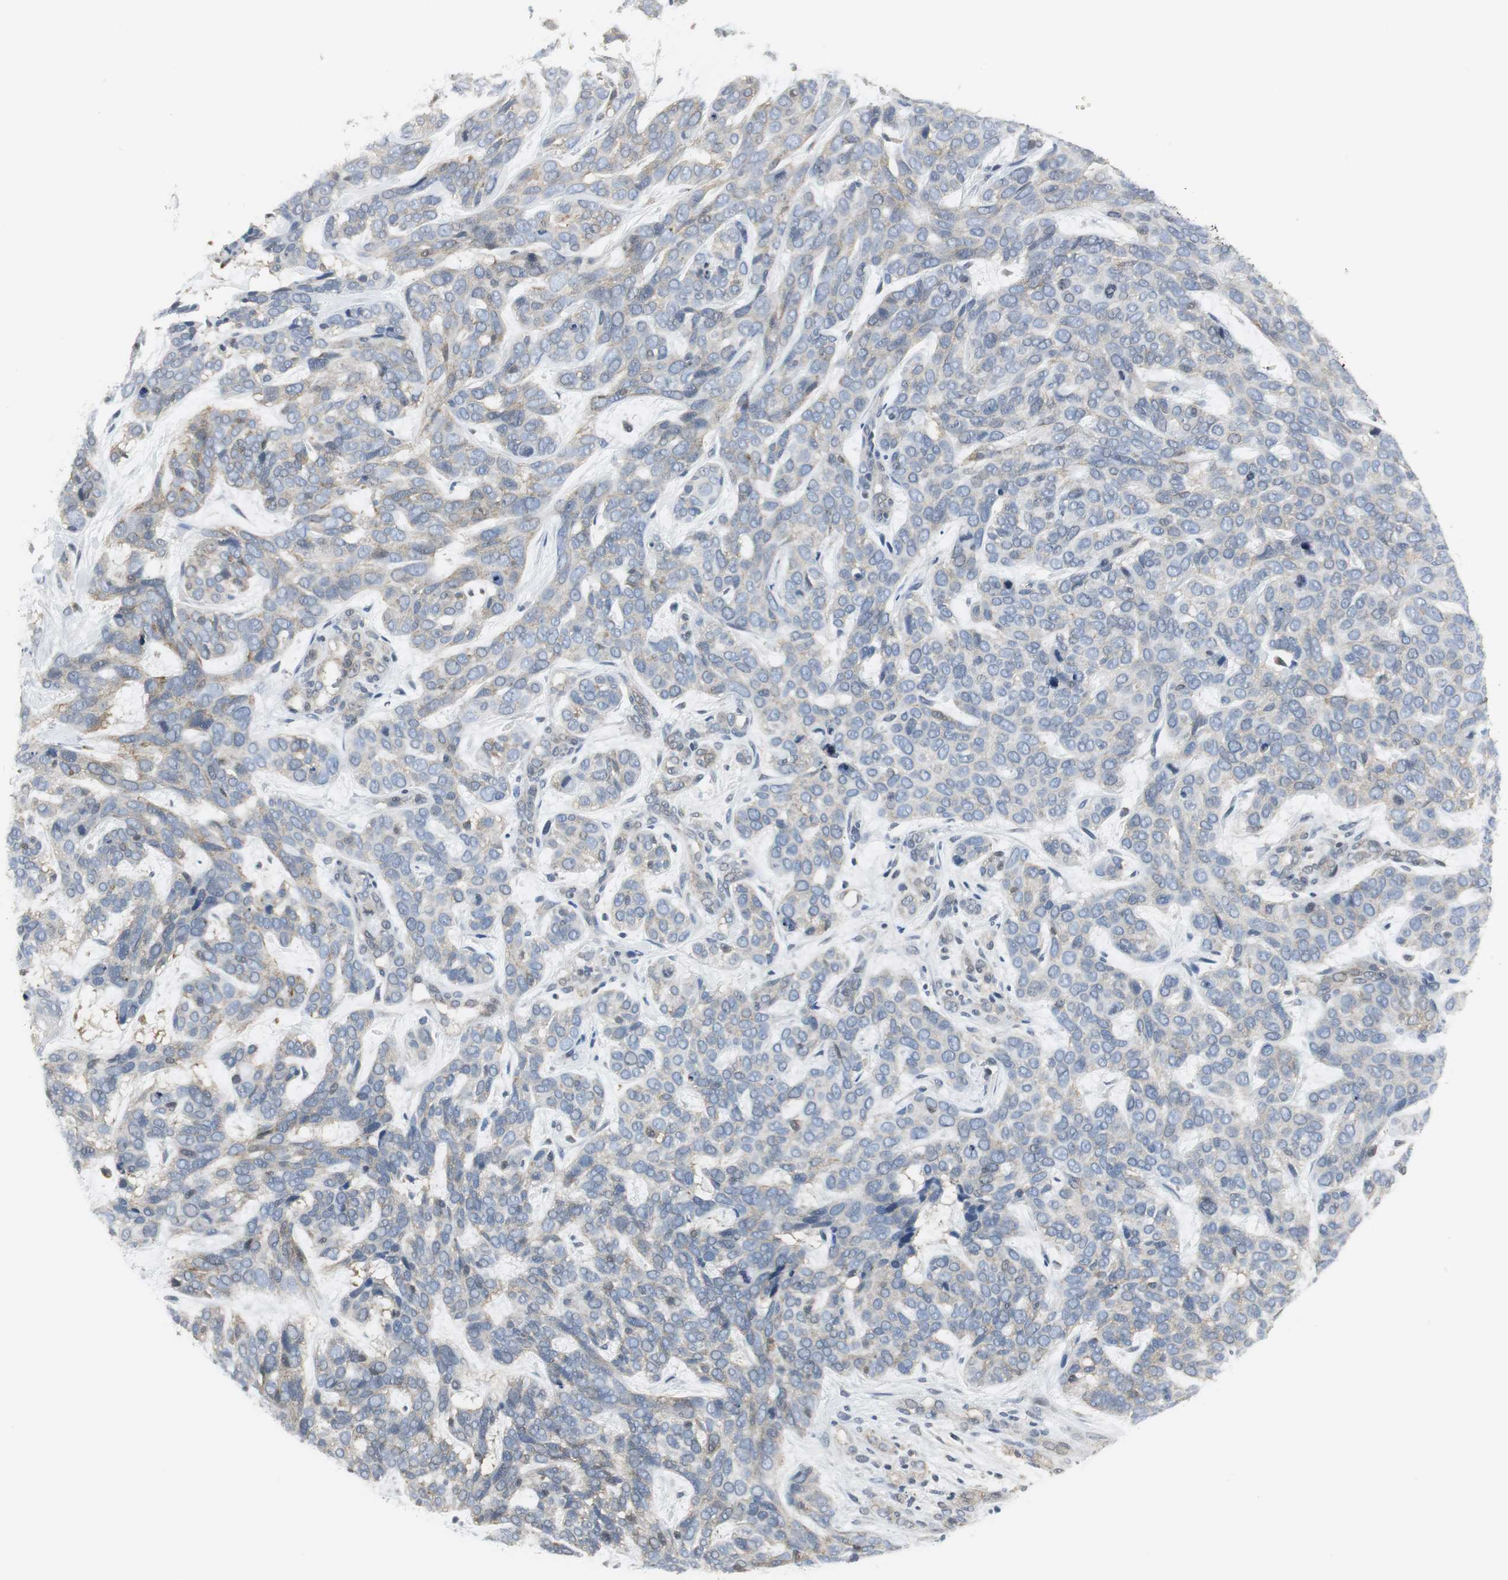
{"staining": {"intensity": "weak", "quantity": ">75%", "location": "cytoplasmic/membranous"}, "tissue": "skin cancer", "cell_type": "Tumor cells", "image_type": "cancer", "snomed": [{"axis": "morphology", "description": "Basal cell carcinoma"}, {"axis": "topography", "description": "Skin"}], "caption": "Immunohistochemical staining of skin cancer exhibits weak cytoplasmic/membranous protein staining in about >75% of tumor cells.", "gene": "CCT5", "patient": {"sex": "male", "age": 87}}